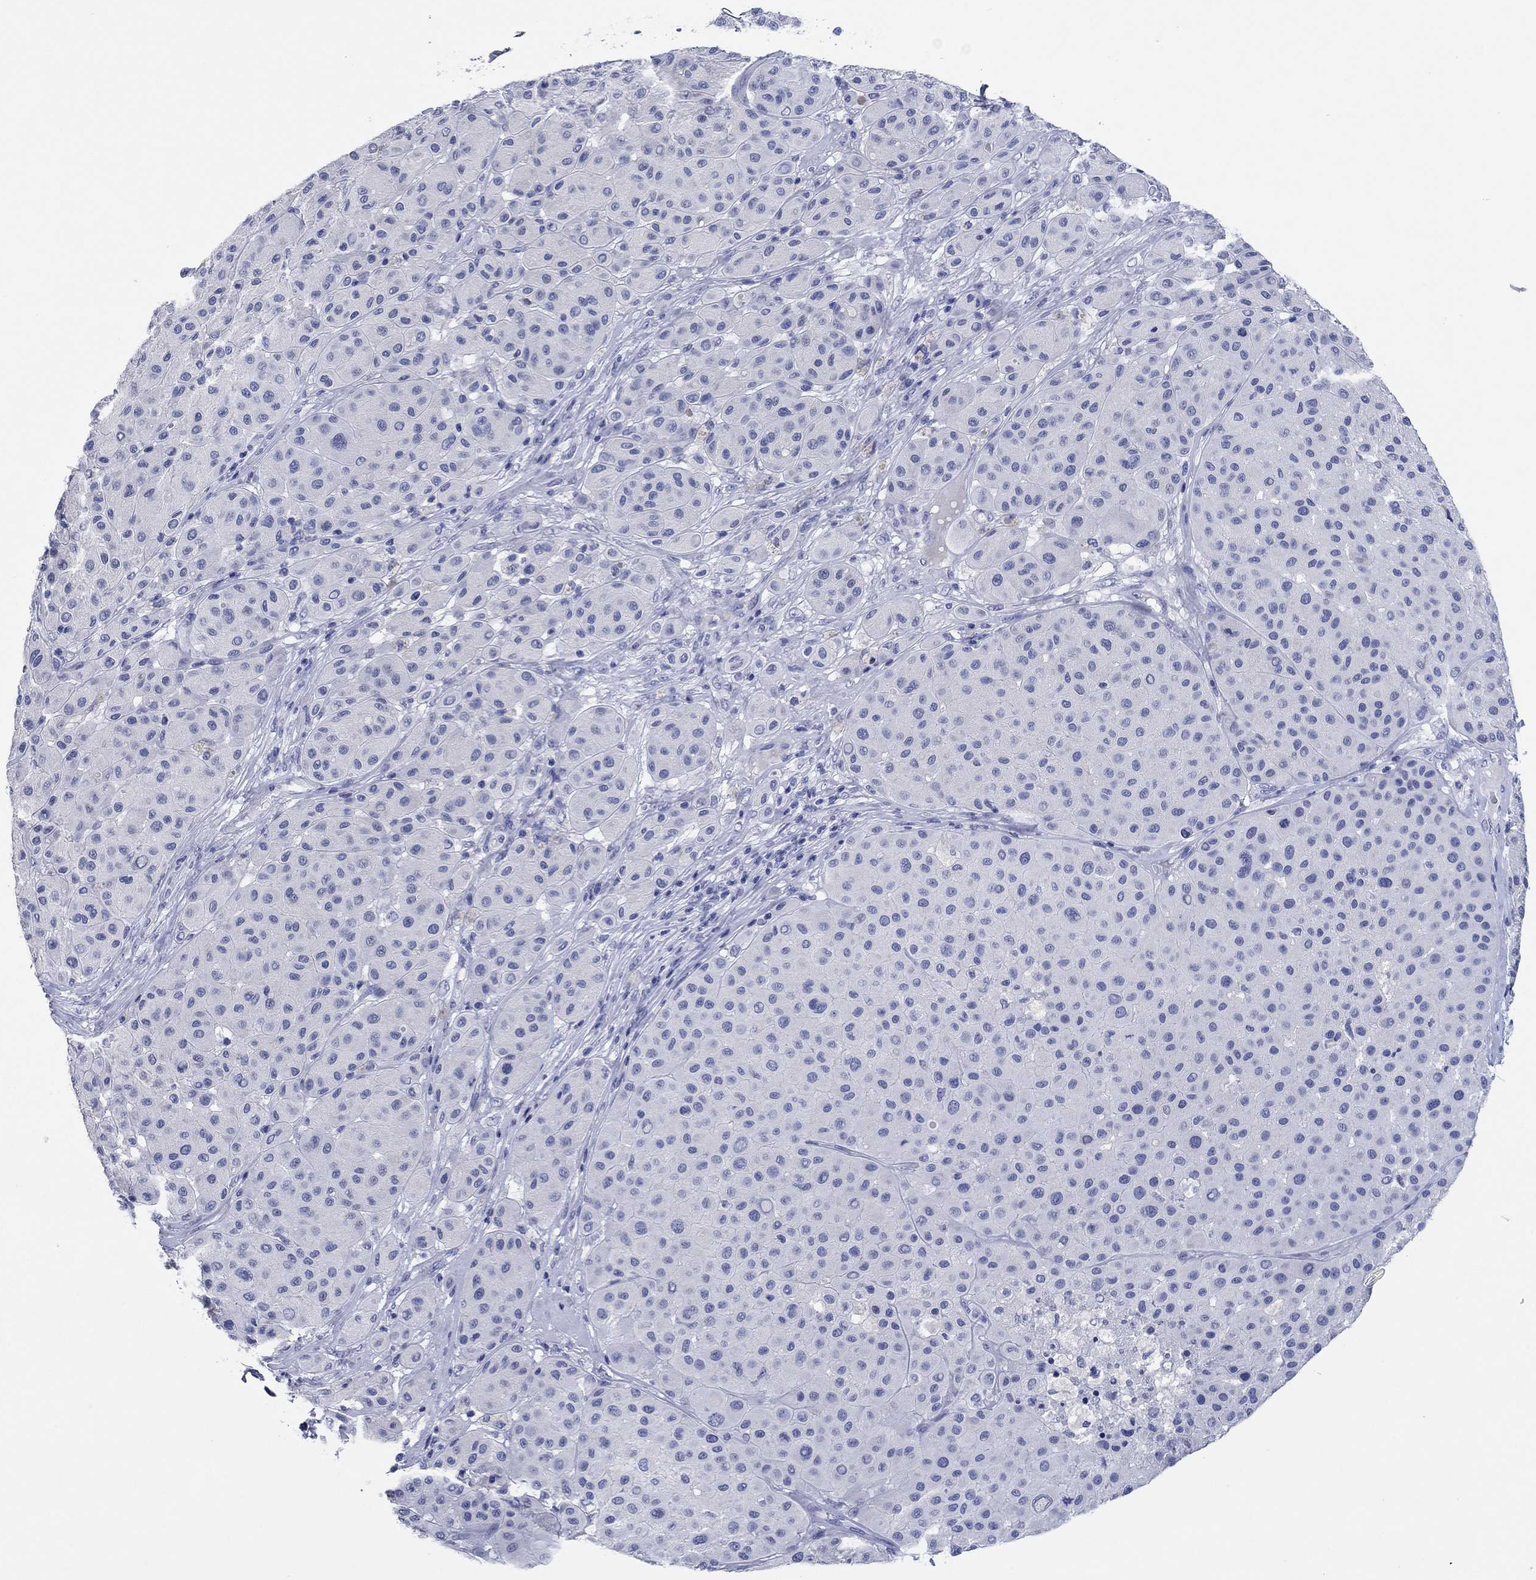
{"staining": {"intensity": "negative", "quantity": "none", "location": "none"}, "tissue": "melanoma", "cell_type": "Tumor cells", "image_type": "cancer", "snomed": [{"axis": "morphology", "description": "Malignant melanoma, Metastatic site"}, {"axis": "topography", "description": "Smooth muscle"}], "caption": "High magnification brightfield microscopy of malignant melanoma (metastatic site) stained with DAB (brown) and counterstained with hematoxylin (blue): tumor cells show no significant positivity.", "gene": "POU5F1", "patient": {"sex": "male", "age": 41}}